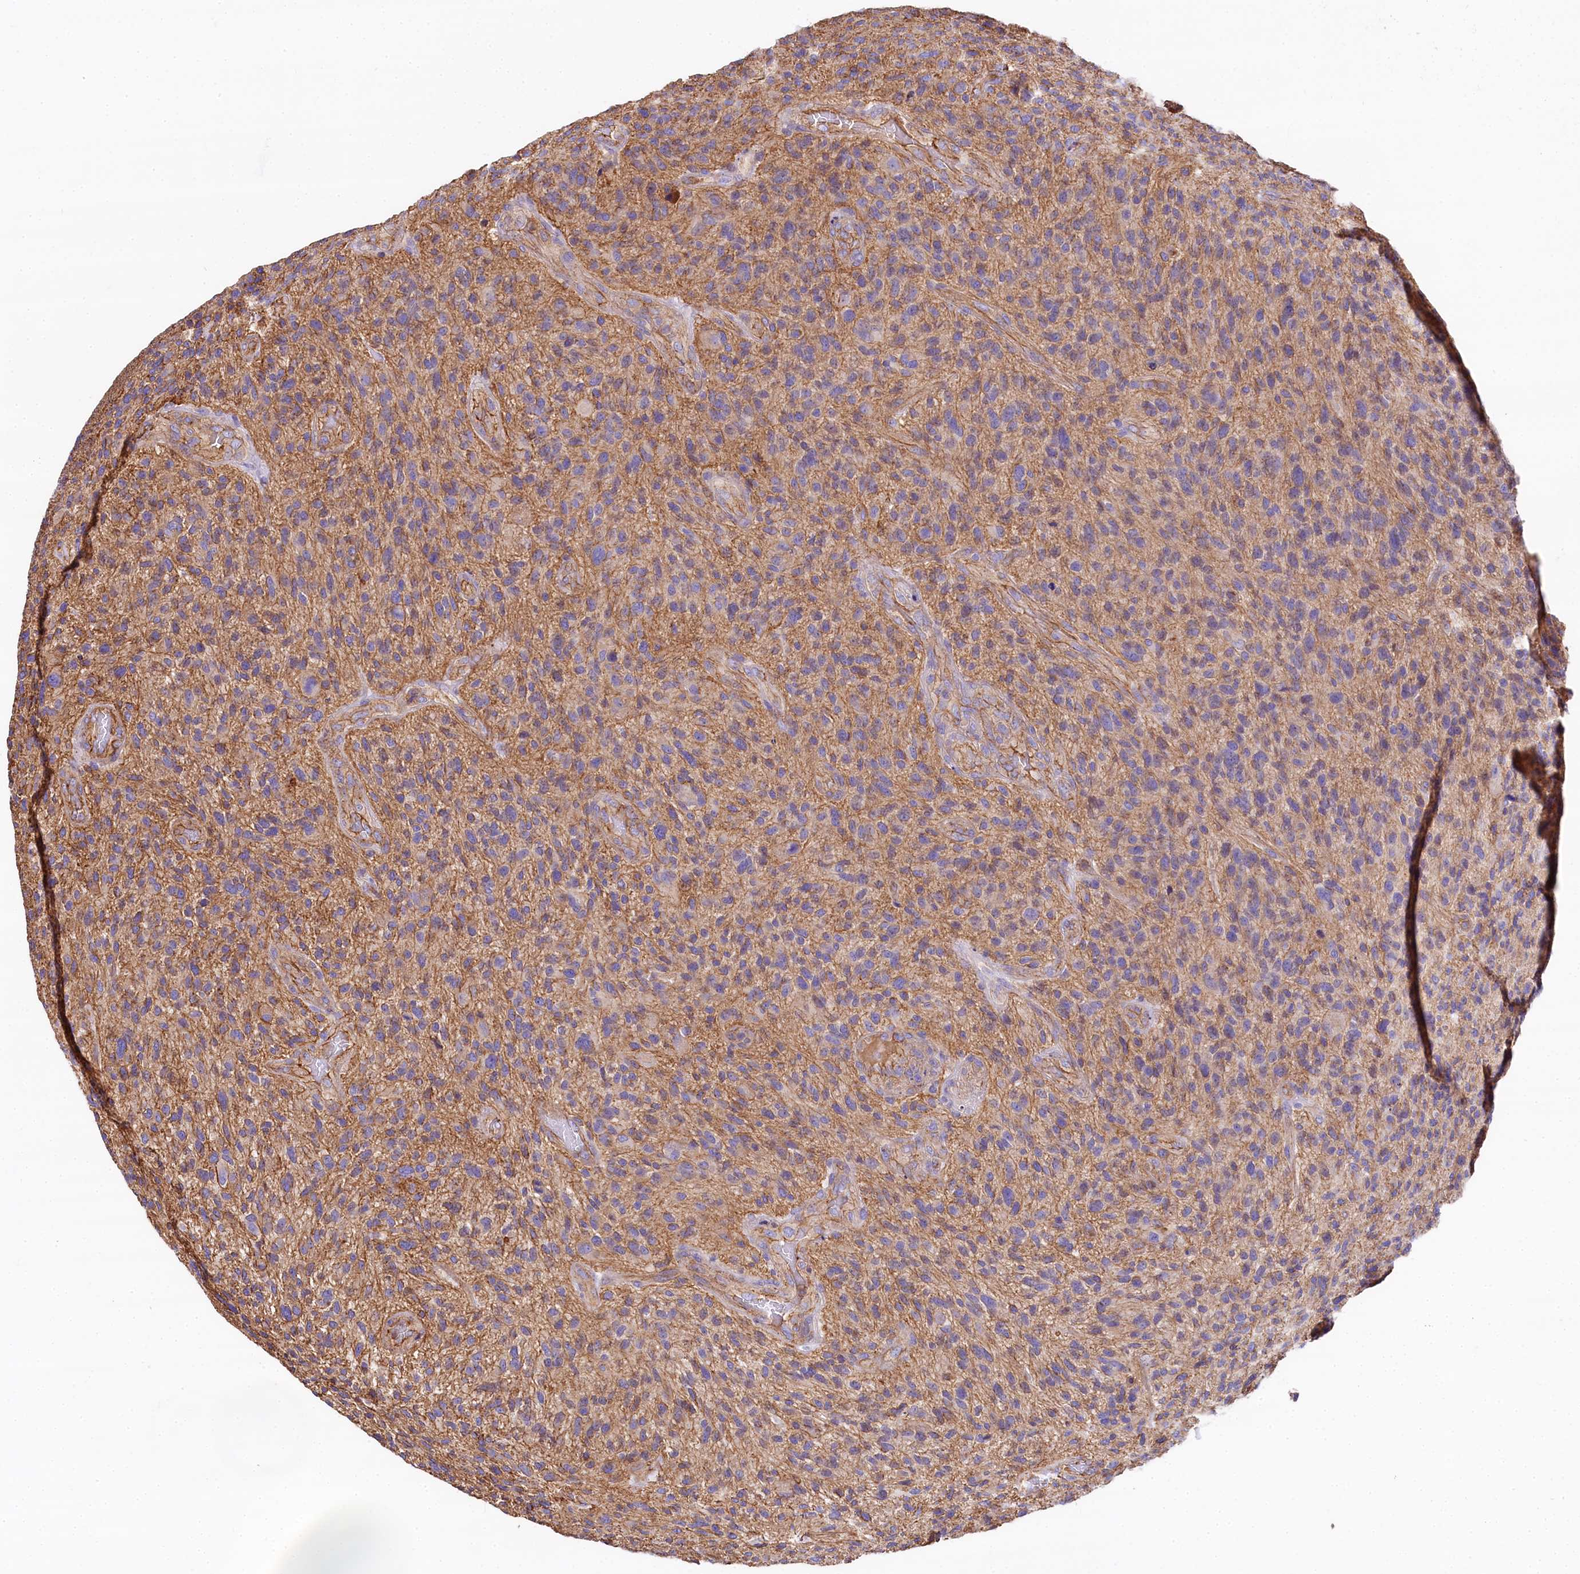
{"staining": {"intensity": "weak", "quantity": "25%-75%", "location": "cytoplasmic/membranous"}, "tissue": "glioma", "cell_type": "Tumor cells", "image_type": "cancer", "snomed": [{"axis": "morphology", "description": "Glioma, malignant, High grade"}, {"axis": "topography", "description": "Brain"}], "caption": "The micrograph shows staining of glioma, revealing weak cytoplasmic/membranous protein expression (brown color) within tumor cells.", "gene": "FCHSD2", "patient": {"sex": "male", "age": 47}}